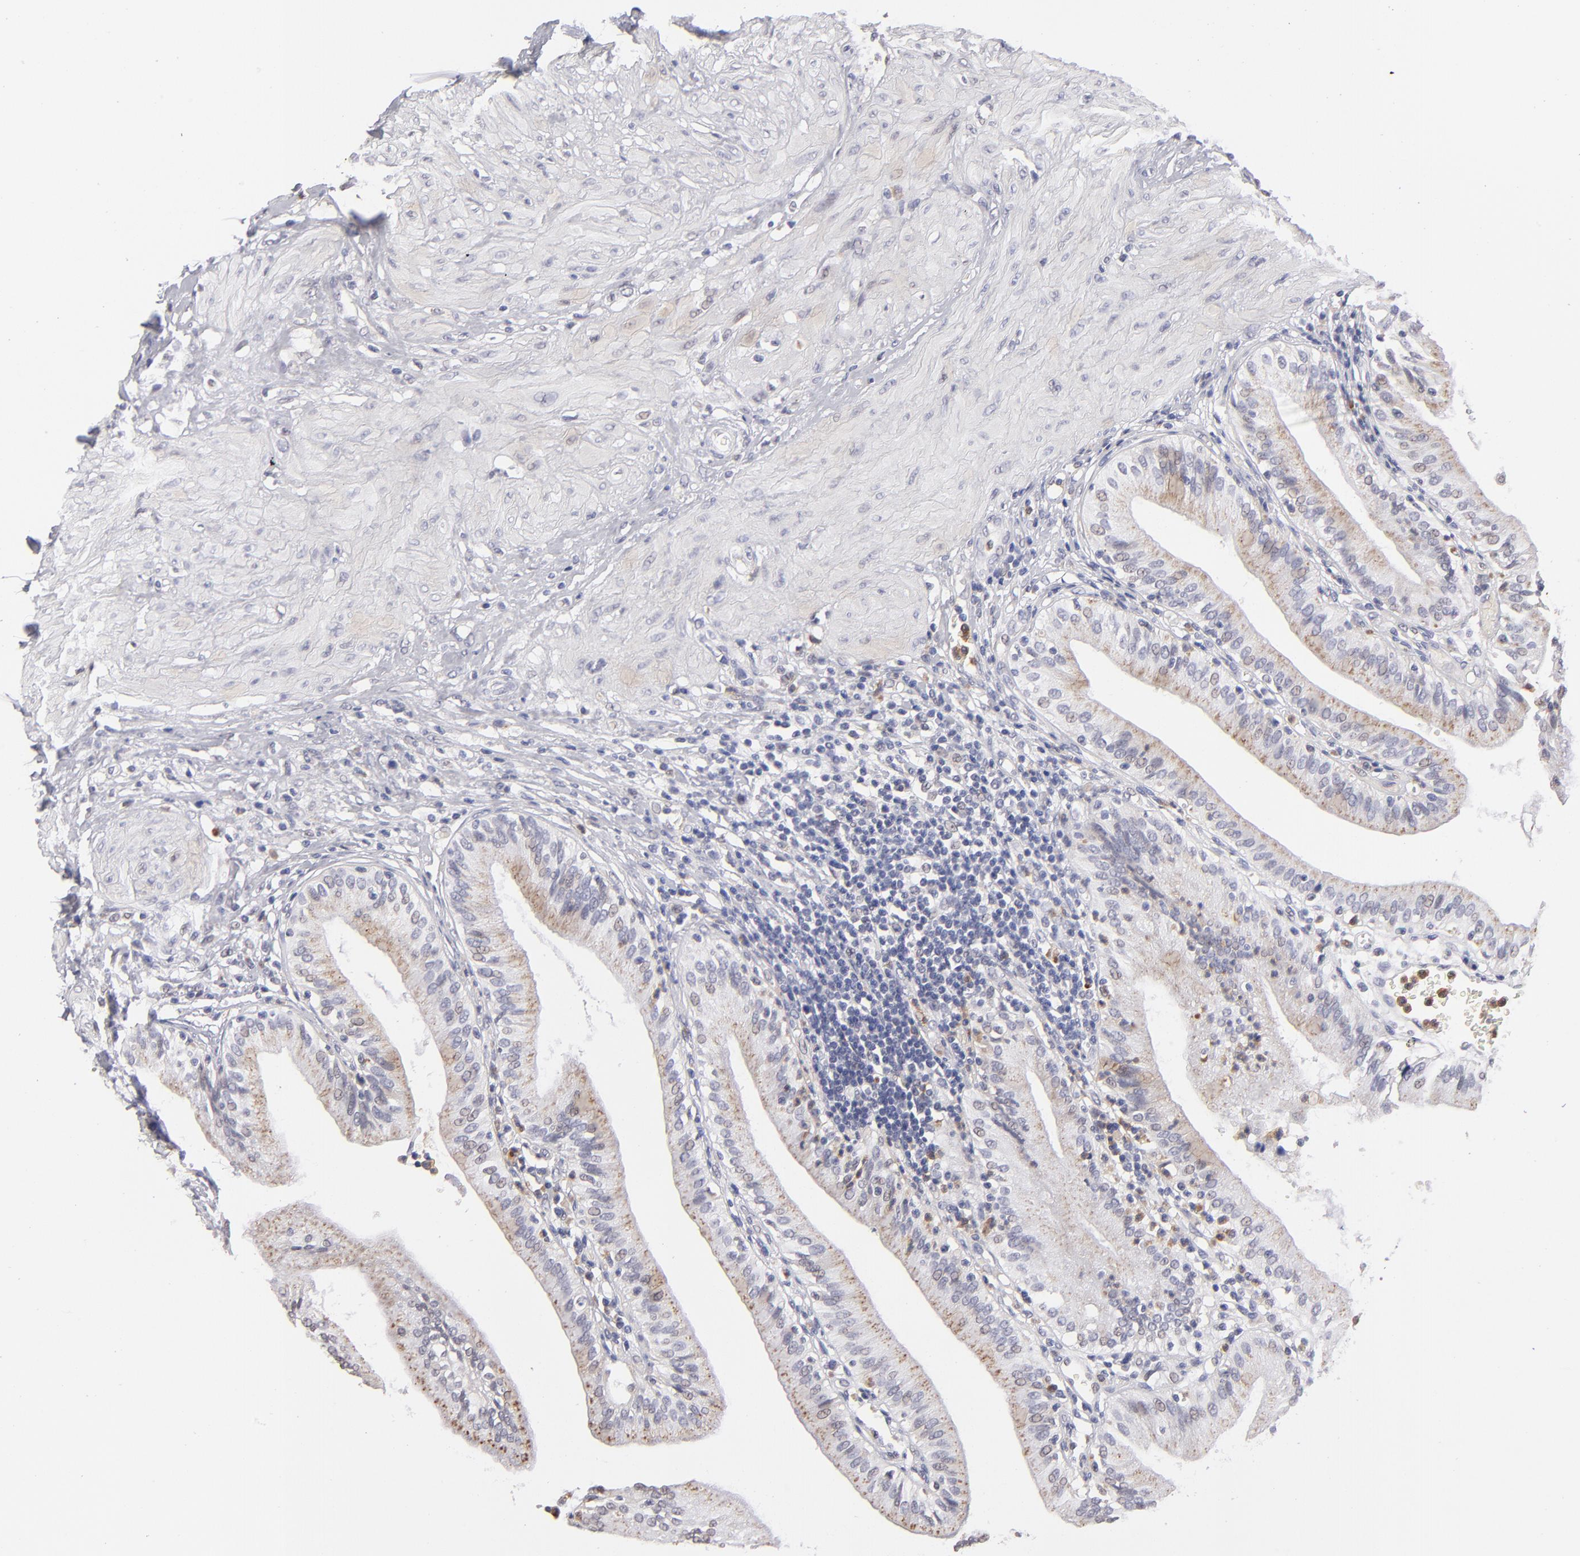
{"staining": {"intensity": "moderate", "quantity": ">75%", "location": "cytoplasmic/membranous"}, "tissue": "gallbladder", "cell_type": "Glandular cells", "image_type": "normal", "snomed": [{"axis": "morphology", "description": "Normal tissue, NOS"}, {"axis": "topography", "description": "Gallbladder"}], "caption": "A brown stain shows moderate cytoplasmic/membranous expression of a protein in glandular cells of benign human gallbladder. (DAB (3,3'-diaminobenzidine) IHC with brightfield microscopy, high magnification).", "gene": "MGAM", "patient": {"sex": "male", "age": 58}}